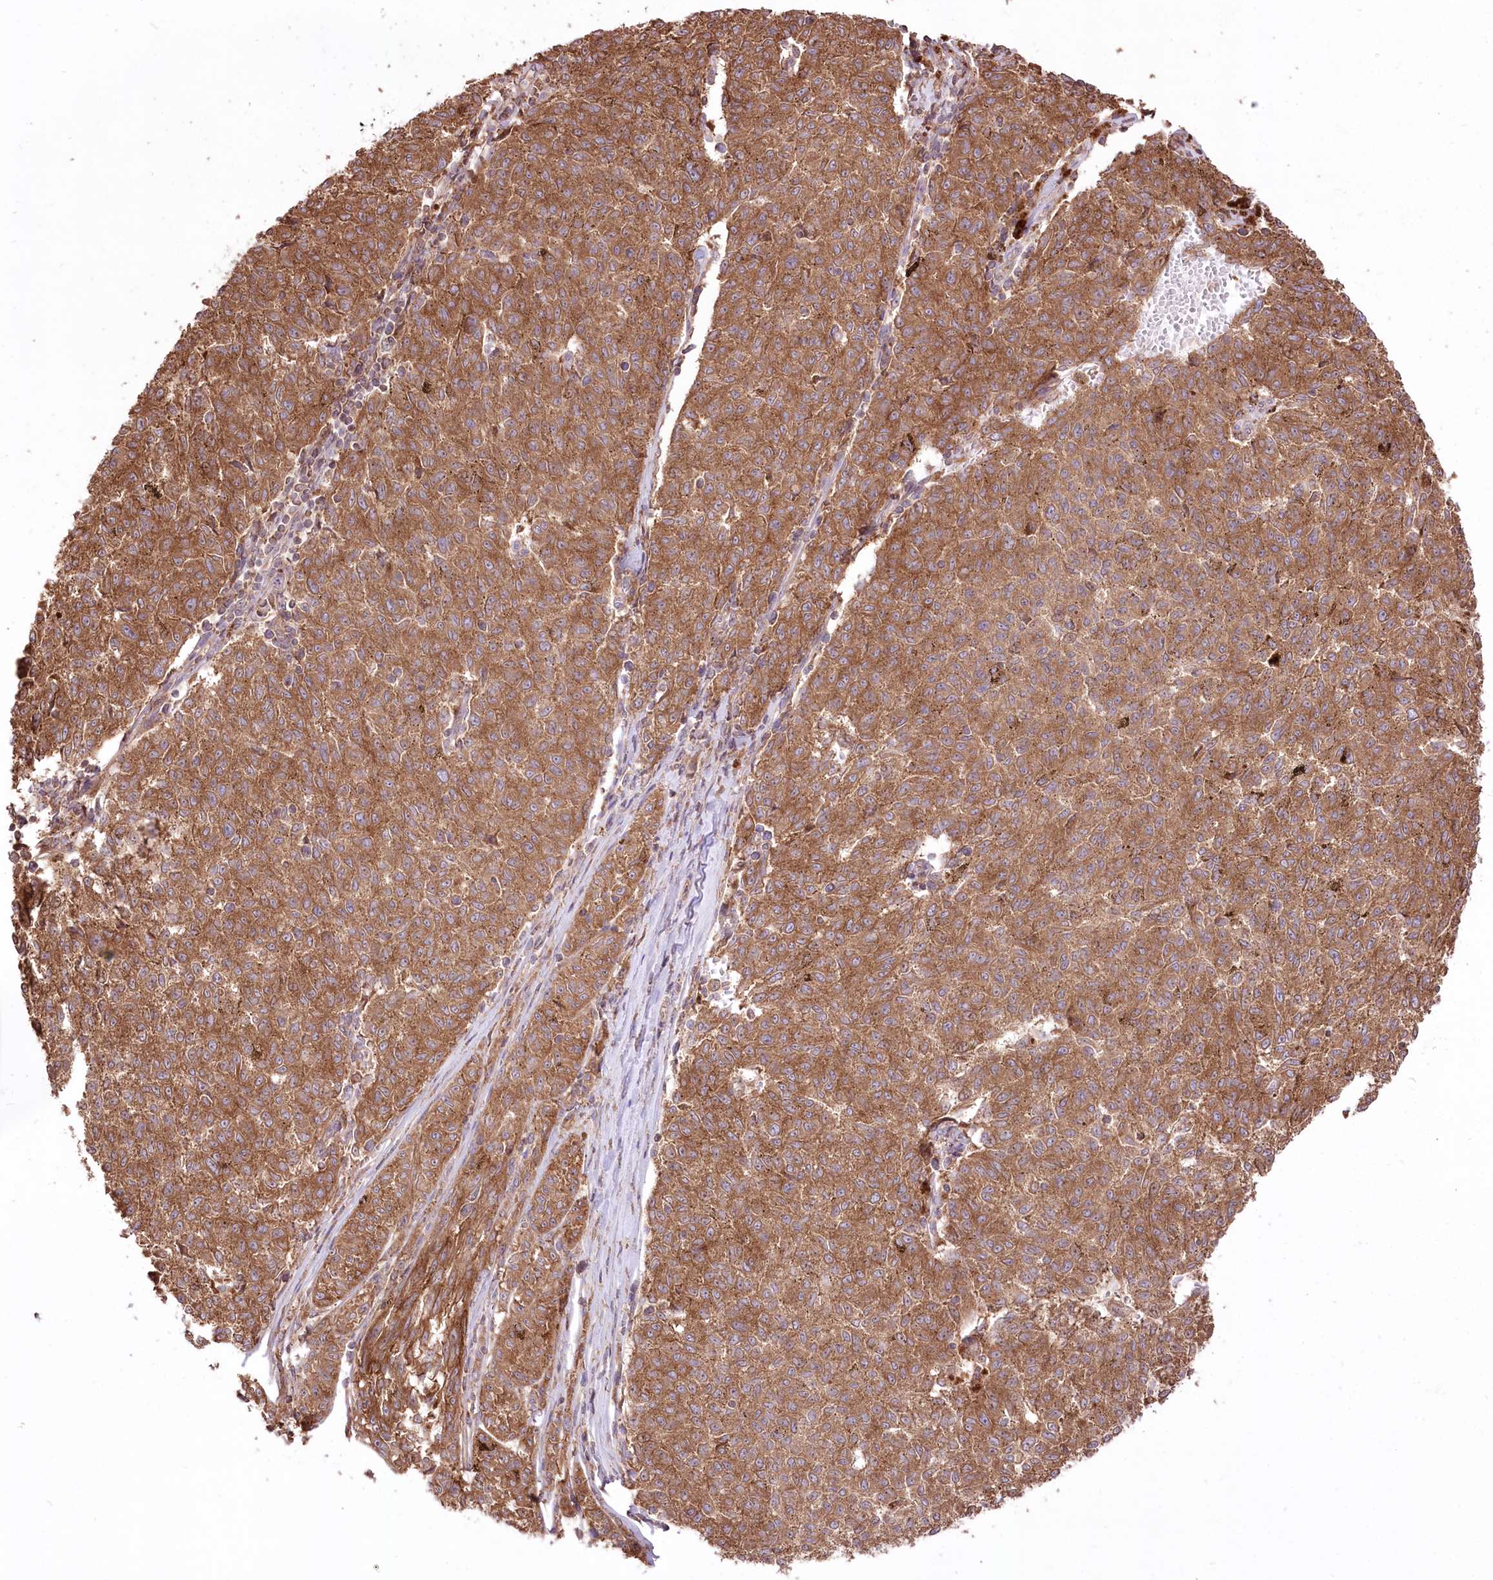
{"staining": {"intensity": "strong", "quantity": ">75%", "location": "cytoplasmic/membranous"}, "tissue": "melanoma", "cell_type": "Tumor cells", "image_type": "cancer", "snomed": [{"axis": "morphology", "description": "Malignant melanoma, NOS"}, {"axis": "topography", "description": "Skin"}], "caption": "Protein expression analysis of malignant melanoma reveals strong cytoplasmic/membranous staining in approximately >75% of tumor cells.", "gene": "XYLB", "patient": {"sex": "female", "age": 72}}